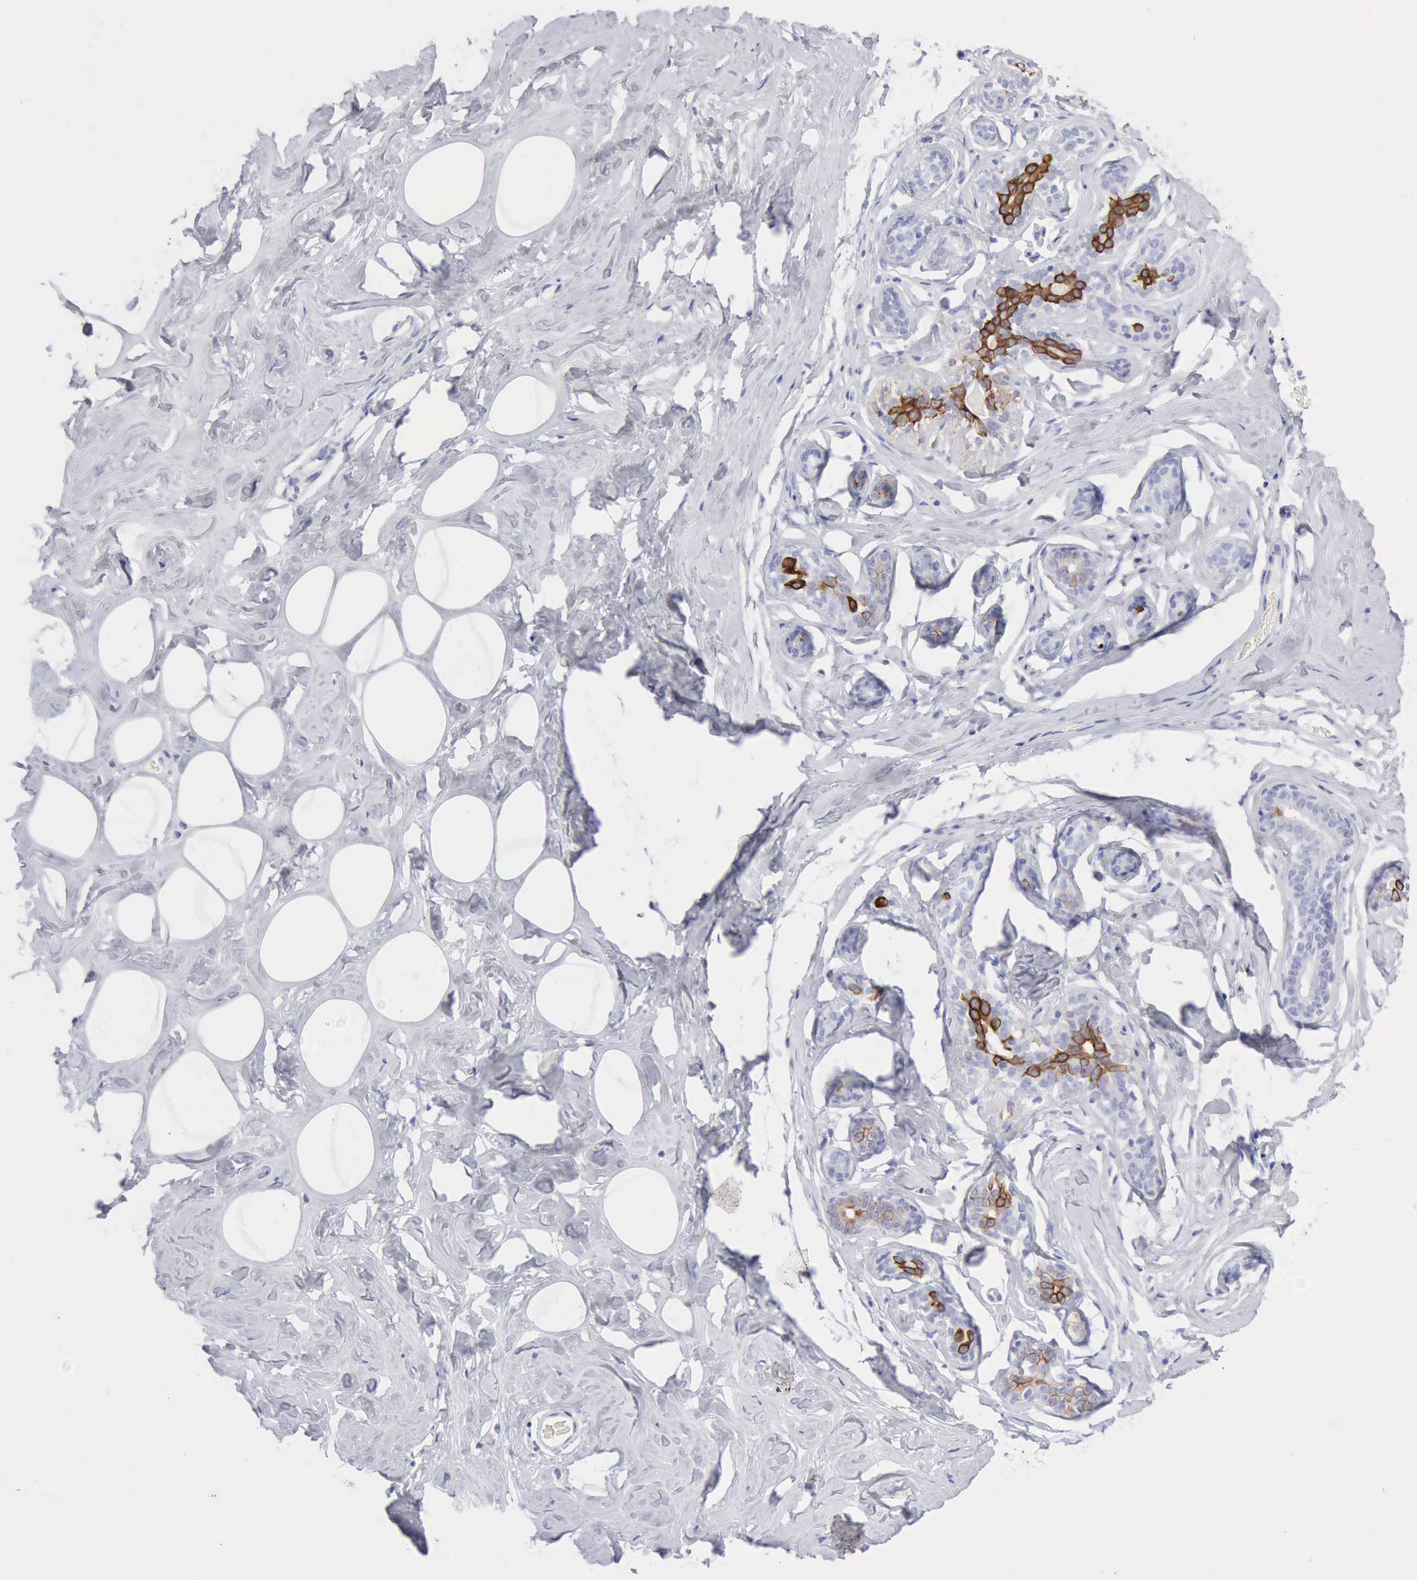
{"staining": {"intensity": "negative", "quantity": "none", "location": "none"}, "tissue": "breast", "cell_type": "Adipocytes", "image_type": "normal", "snomed": [{"axis": "morphology", "description": "Normal tissue, NOS"}, {"axis": "morphology", "description": "Fibrosis, NOS"}, {"axis": "topography", "description": "Breast"}], "caption": "Breast was stained to show a protein in brown. There is no significant staining in adipocytes. The staining is performed using DAB (3,3'-diaminobenzidine) brown chromogen with nuclei counter-stained in using hematoxylin.", "gene": "KRT5", "patient": {"sex": "female", "age": 39}}